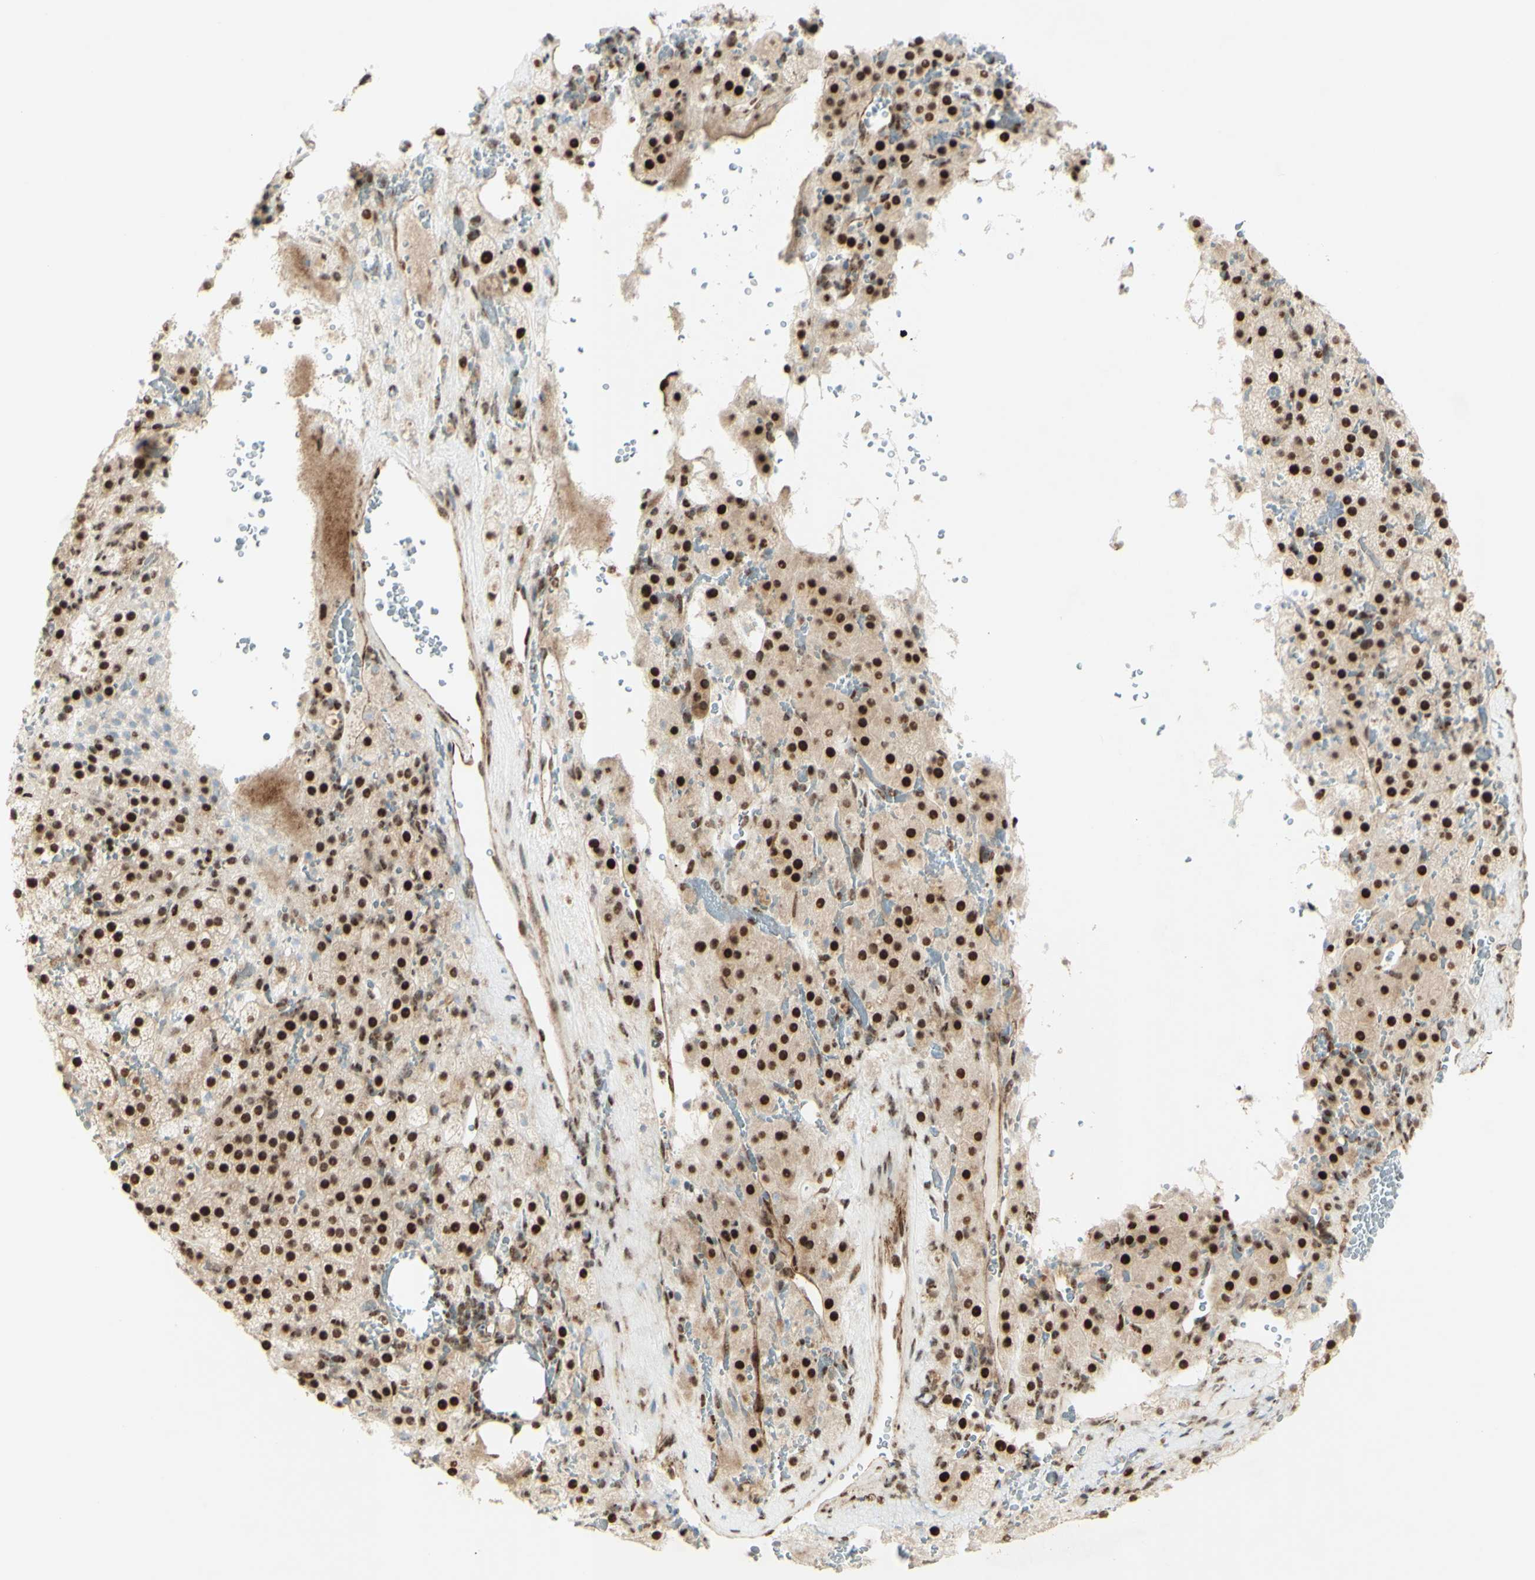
{"staining": {"intensity": "moderate", "quantity": ">75%", "location": "nuclear"}, "tissue": "adrenal gland", "cell_type": "Glandular cells", "image_type": "normal", "snomed": [{"axis": "morphology", "description": "Normal tissue, NOS"}, {"axis": "topography", "description": "Adrenal gland"}], "caption": "Protein expression analysis of unremarkable human adrenal gland reveals moderate nuclear staining in approximately >75% of glandular cells. (Brightfield microscopy of DAB IHC at high magnification).", "gene": "ZMYM6", "patient": {"sex": "female", "age": 59}}